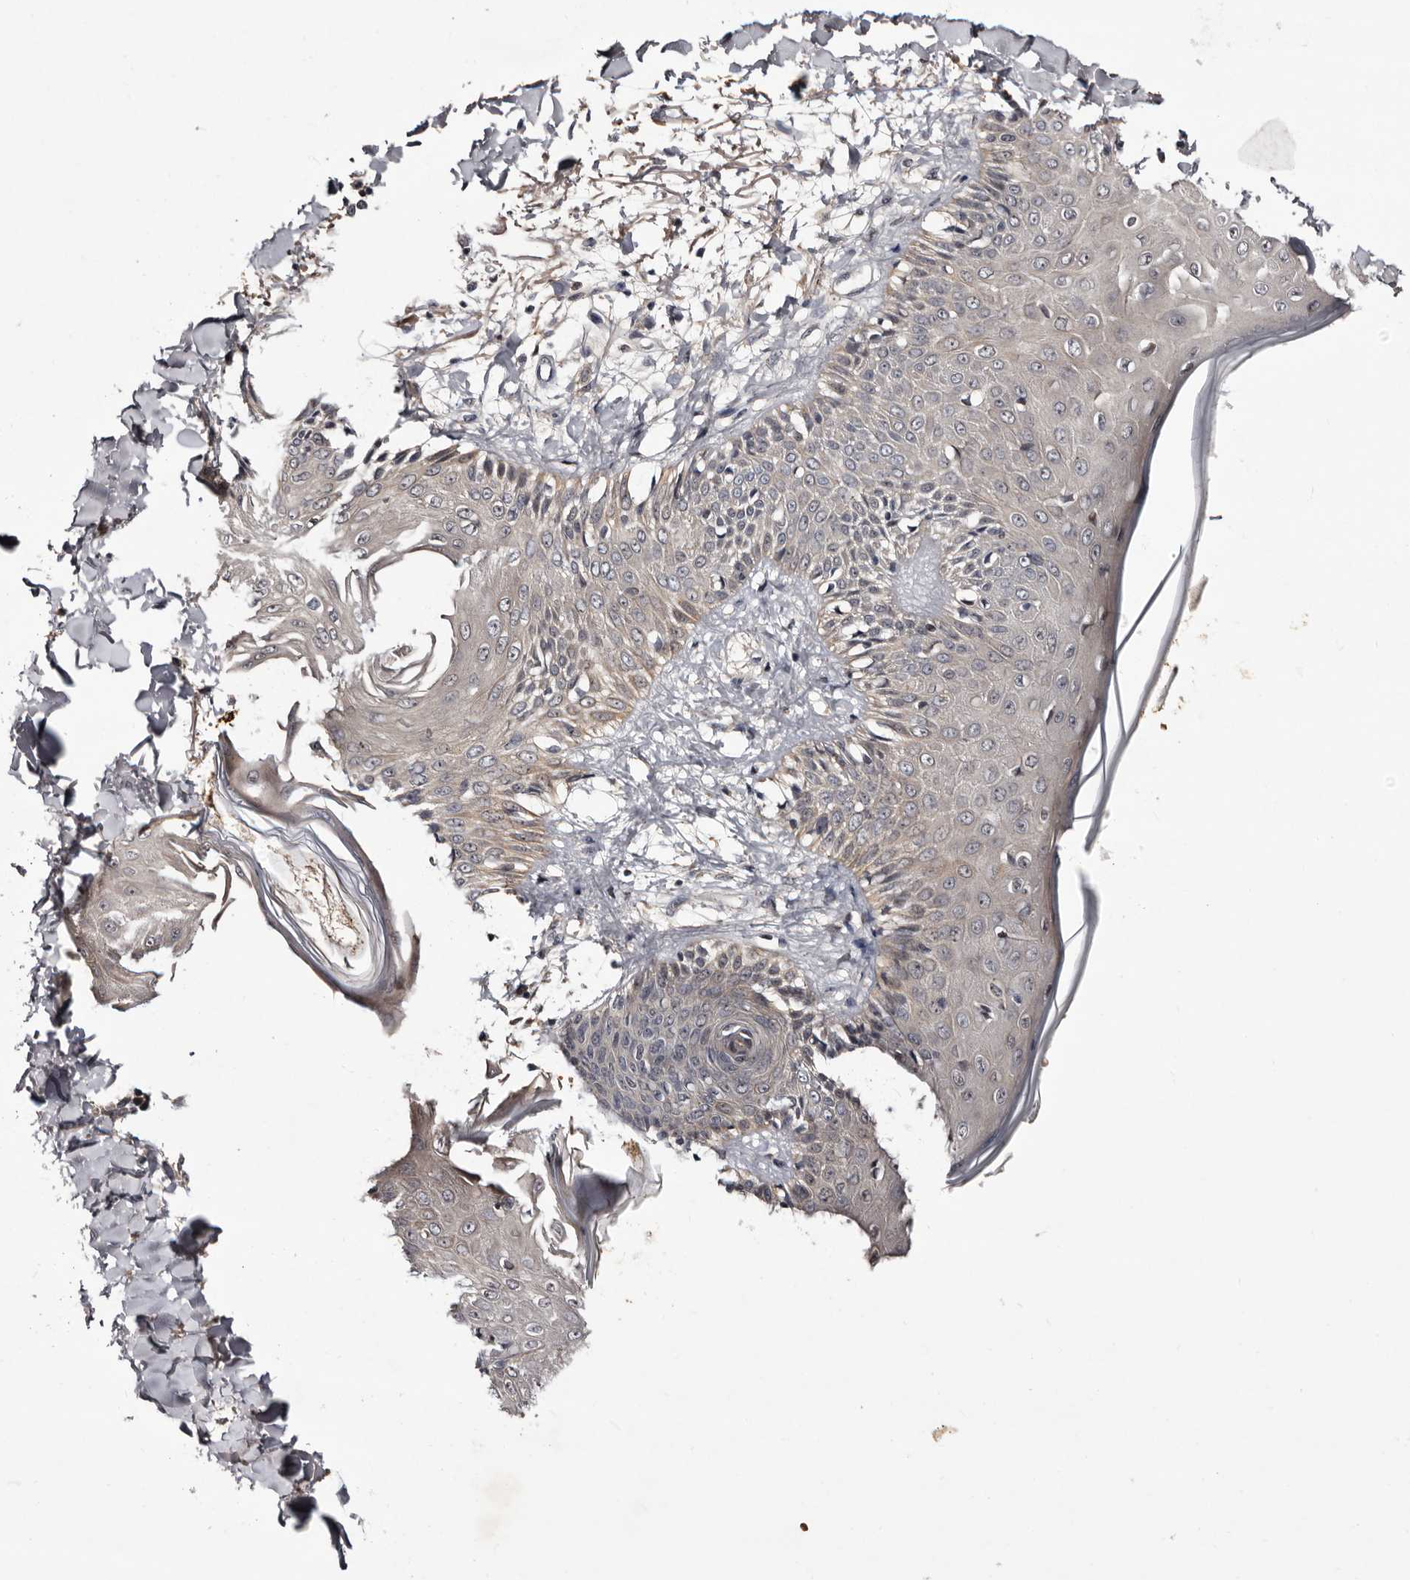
{"staining": {"intensity": "weak", "quantity": ">75%", "location": "cytoplasmic/membranous,nuclear"}, "tissue": "skin", "cell_type": "Fibroblasts", "image_type": "normal", "snomed": [{"axis": "morphology", "description": "Normal tissue, NOS"}, {"axis": "morphology", "description": "Squamous cell carcinoma, NOS"}, {"axis": "topography", "description": "Skin"}, {"axis": "topography", "description": "Peripheral nerve tissue"}], "caption": "A low amount of weak cytoplasmic/membranous,nuclear positivity is present in approximately >75% of fibroblasts in unremarkable skin.", "gene": "LANCL2", "patient": {"sex": "male", "age": 83}}